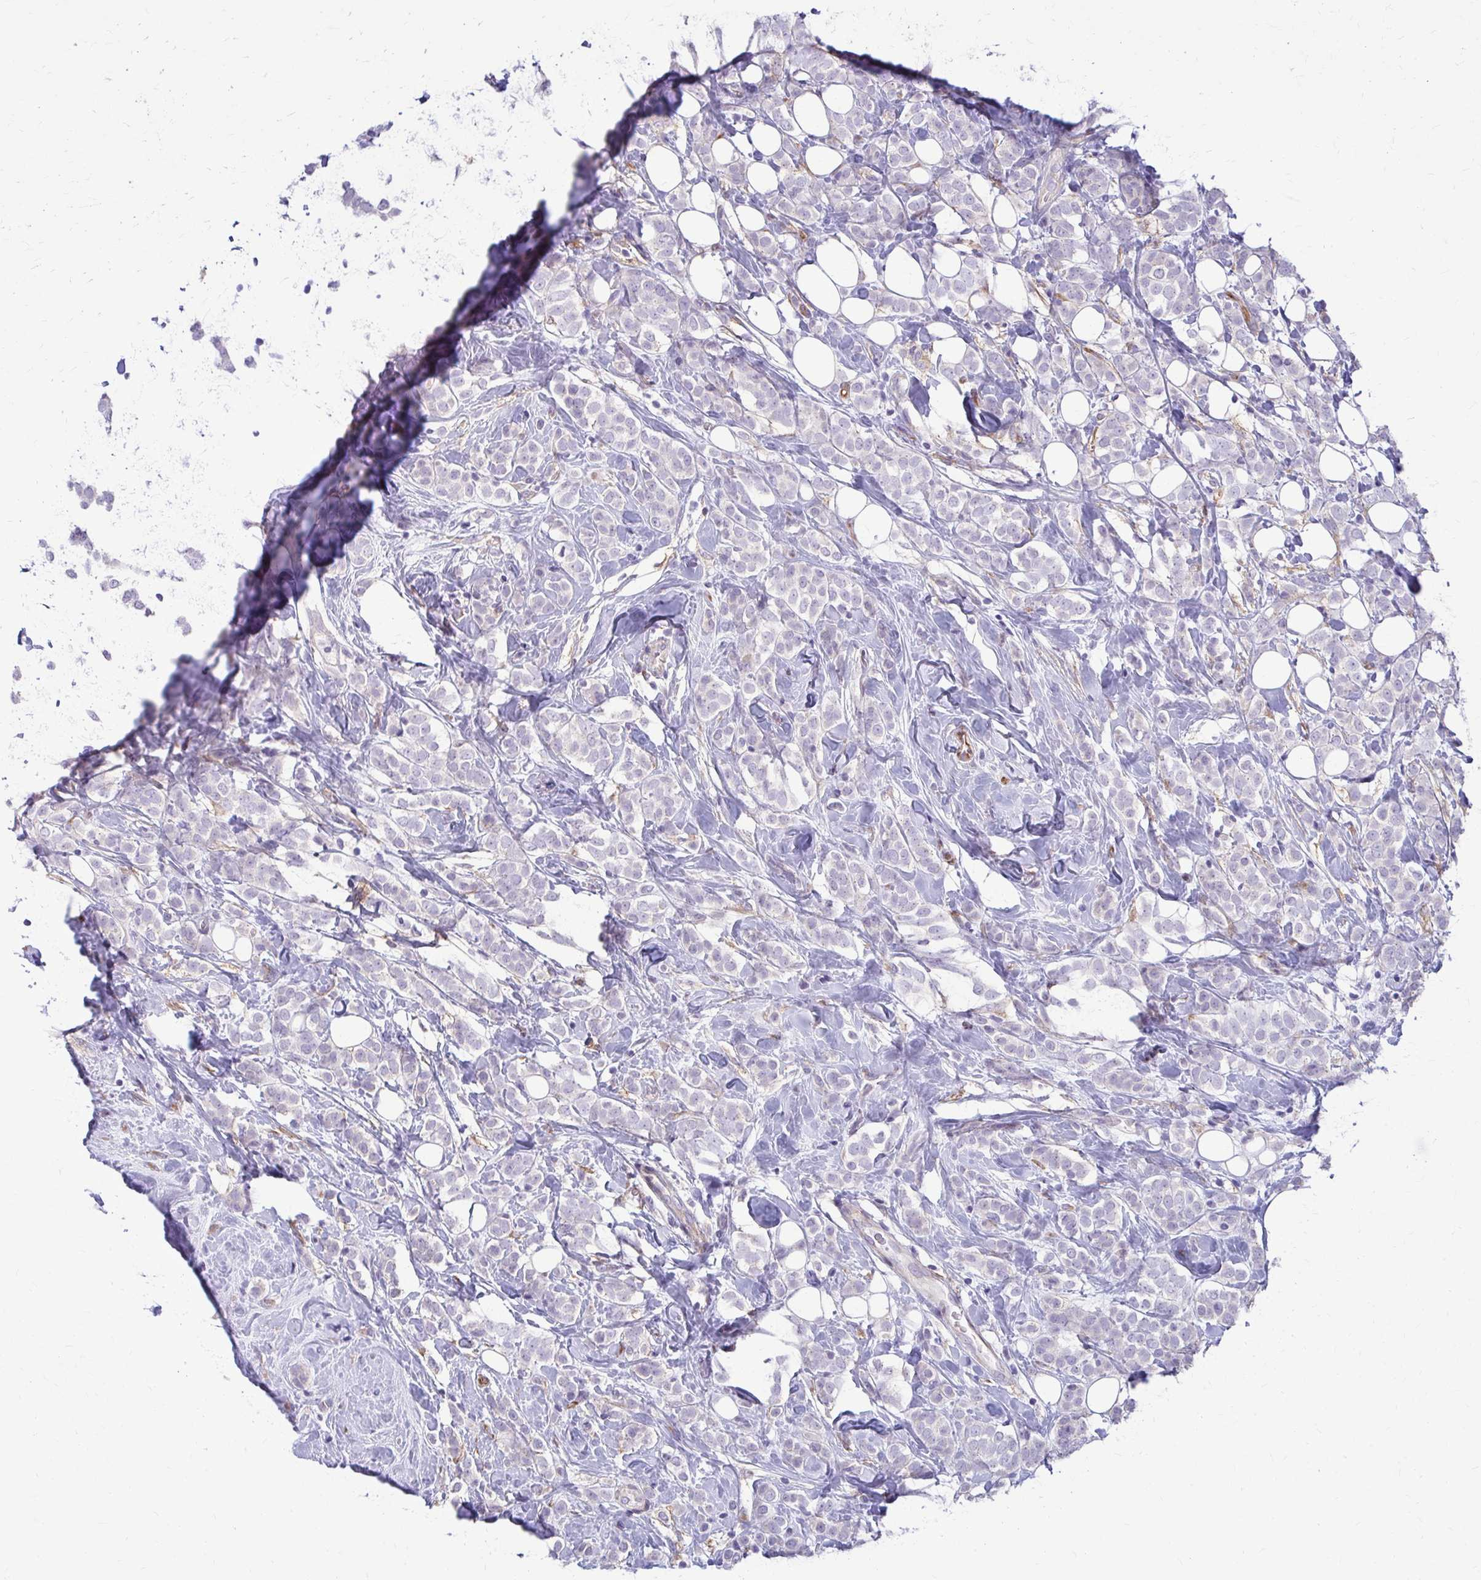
{"staining": {"intensity": "negative", "quantity": "none", "location": "none"}, "tissue": "breast cancer", "cell_type": "Tumor cells", "image_type": "cancer", "snomed": [{"axis": "morphology", "description": "Lobular carcinoma"}, {"axis": "topography", "description": "Breast"}], "caption": "Immunohistochemistry image of breast lobular carcinoma stained for a protein (brown), which demonstrates no expression in tumor cells.", "gene": "DEPP1", "patient": {"sex": "female", "age": 49}}